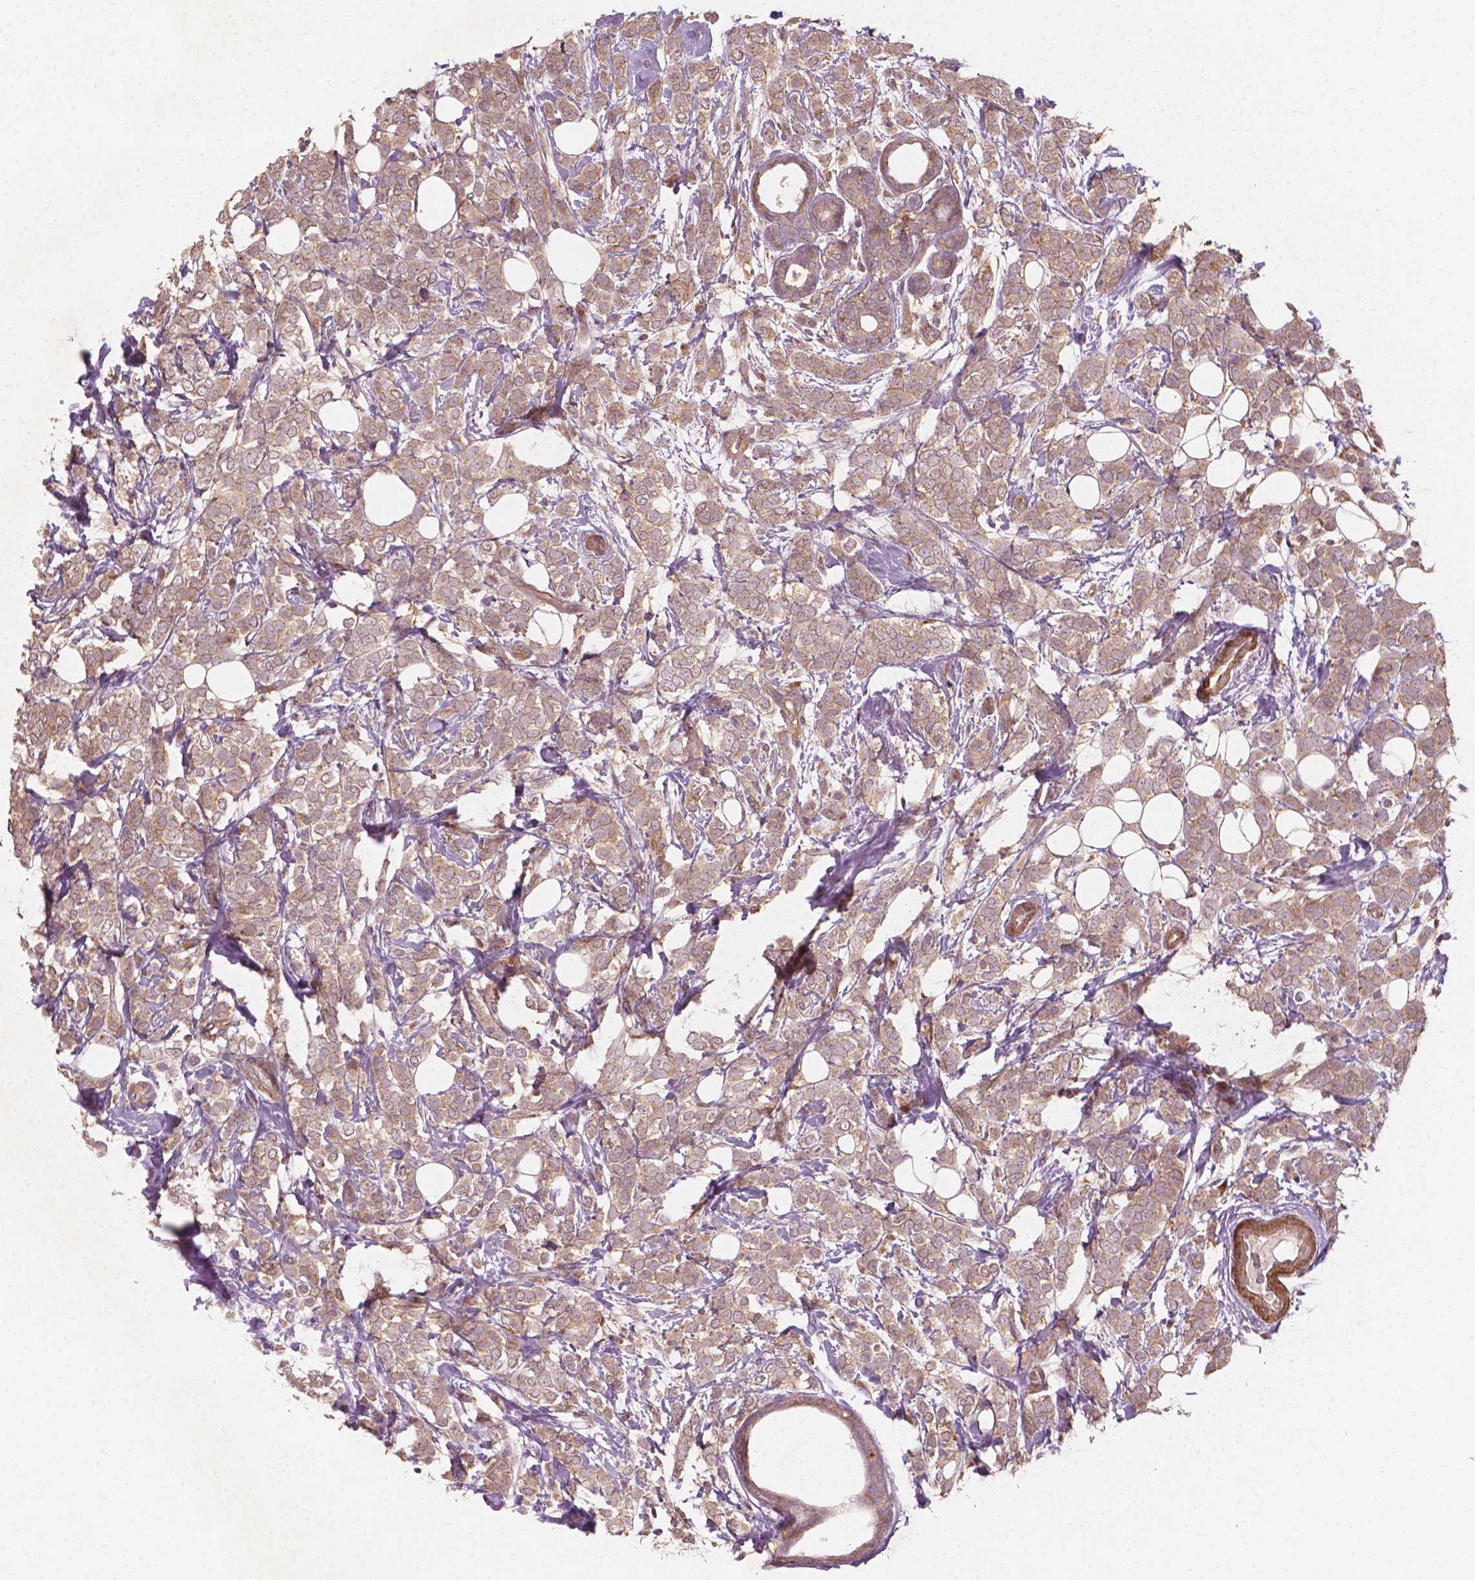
{"staining": {"intensity": "weak", "quantity": ">75%", "location": "cytoplasmic/membranous"}, "tissue": "breast cancer", "cell_type": "Tumor cells", "image_type": "cancer", "snomed": [{"axis": "morphology", "description": "Lobular carcinoma"}, {"axis": "topography", "description": "Breast"}], "caption": "Immunohistochemical staining of human lobular carcinoma (breast) reveals low levels of weak cytoplasmic/membranous protein expression in approximately >75% of tumor cells. (Stains: DAB (3,3'-diaminobenzidine) in brown, nuclei in blue, Microscopy: brightfield microscopy at high magnification).", "gene": "CYFIP2", "patient": {"sex": "female", "age": 49}}